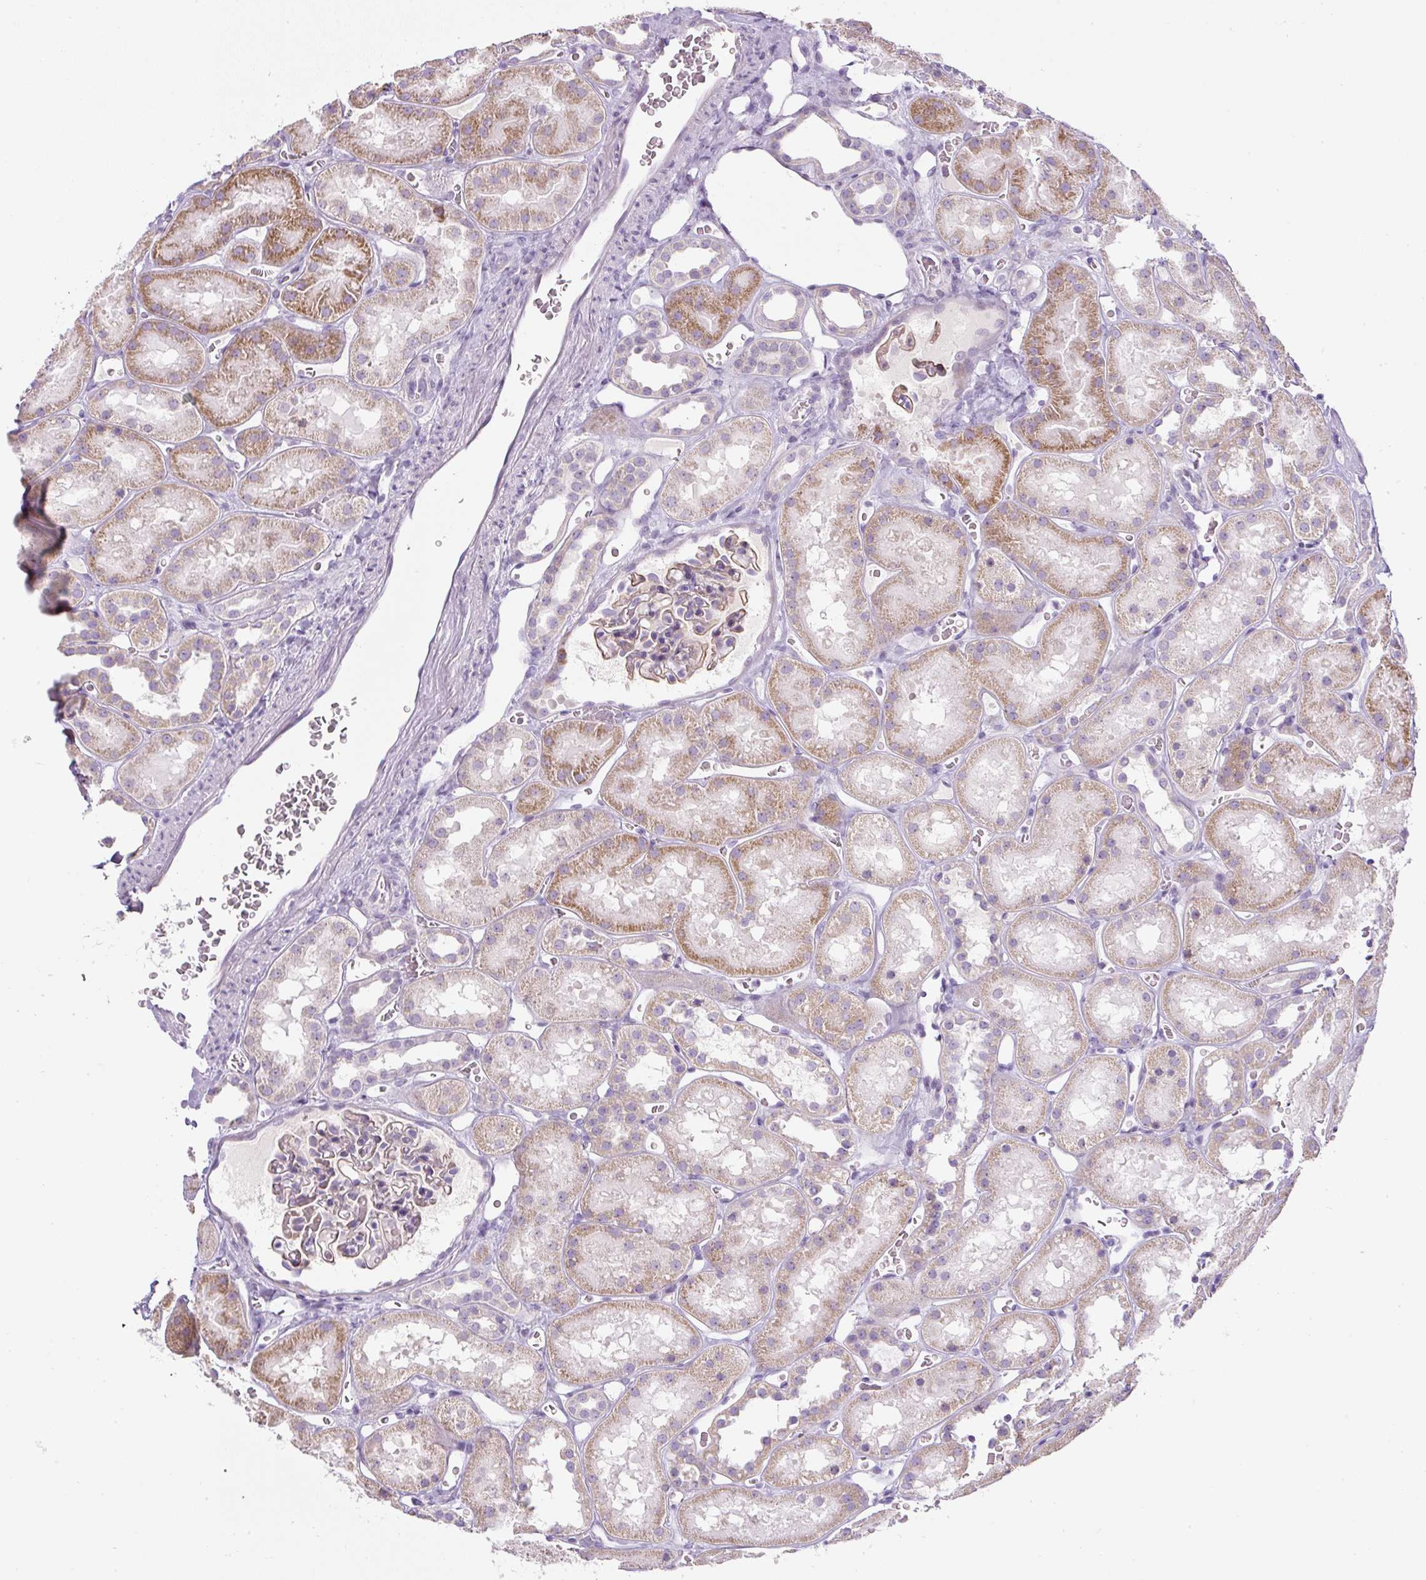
{"staining": {"intensity": "negative", "quantity": "none", "location": "none"}, "tissue": "kidney", "cell_type": "Cells in glomeruli", "image_type": "normal", "snomed": [{"axis": "morphology", "description": "Normal tissue, NOS"}, {"axis": "topography", "description": "Kidney"}], "caption": "An image of human kidney is negative for staining in cells in glomeruli. The staining was performed using DAB (3,3'-diaminobenzidine) to visualize the protein expression in brown, while the nuclei were stained in blue with hematoxylin (Magnification: 20x).", "gene": "FGFBP3", "patient": {"sex": "female", "age": 41}}